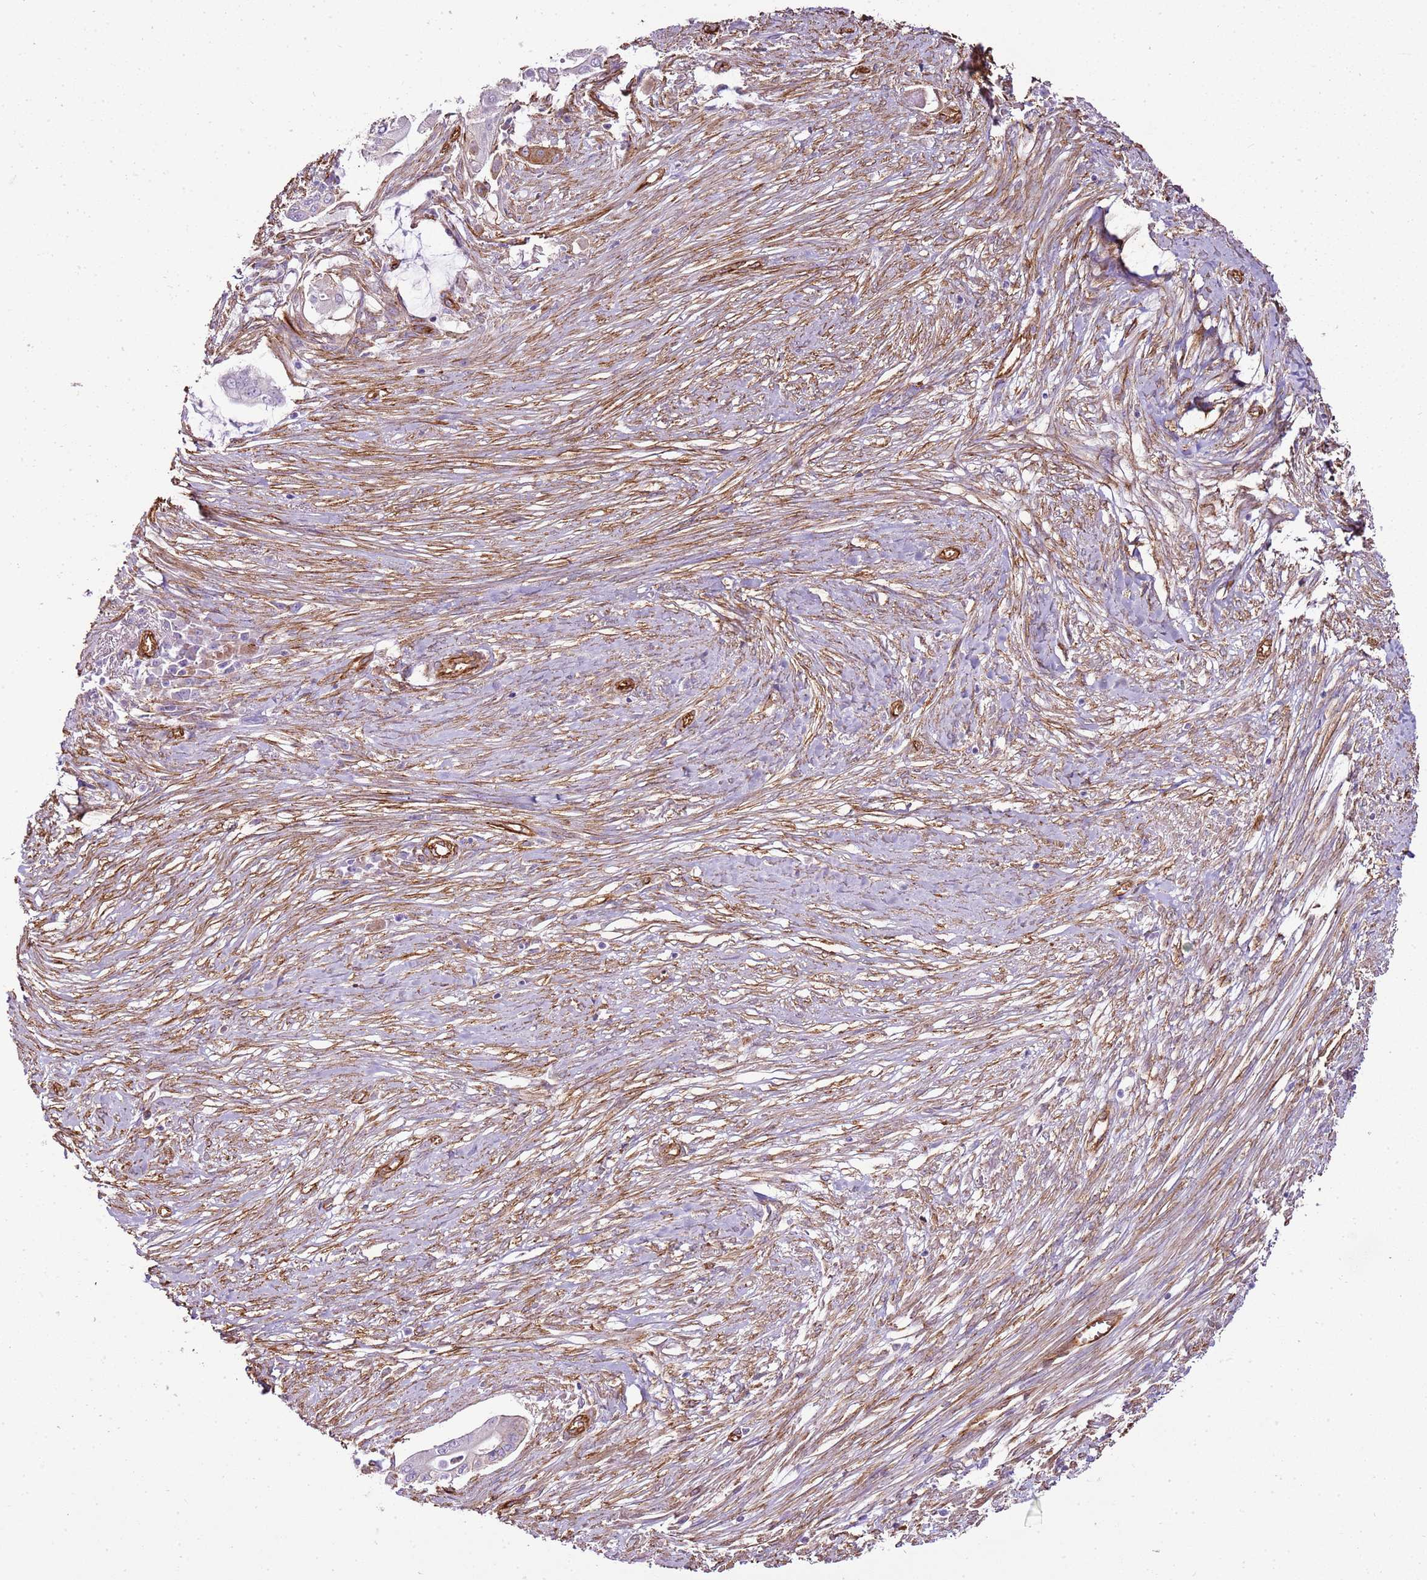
{"staining": {"intensity": "negative", "quantity": "none", "location": "none"}, "tissue": "pancreatic cancer", "cell_type": "Tumor cells", "image_type": "cancer", "snomed": [{"axis": "morphology", "description": "Adenocarcinoma, NOS"}, {"axis": "topography", "description": "Pancreas"}], "caption": "DAB immunohistochemical staining of pancreatic cancer demonstrates no significant expression in tumor cells.", "gene": "CTDSPL", "patient": {"sex": "male", "age": 68}}